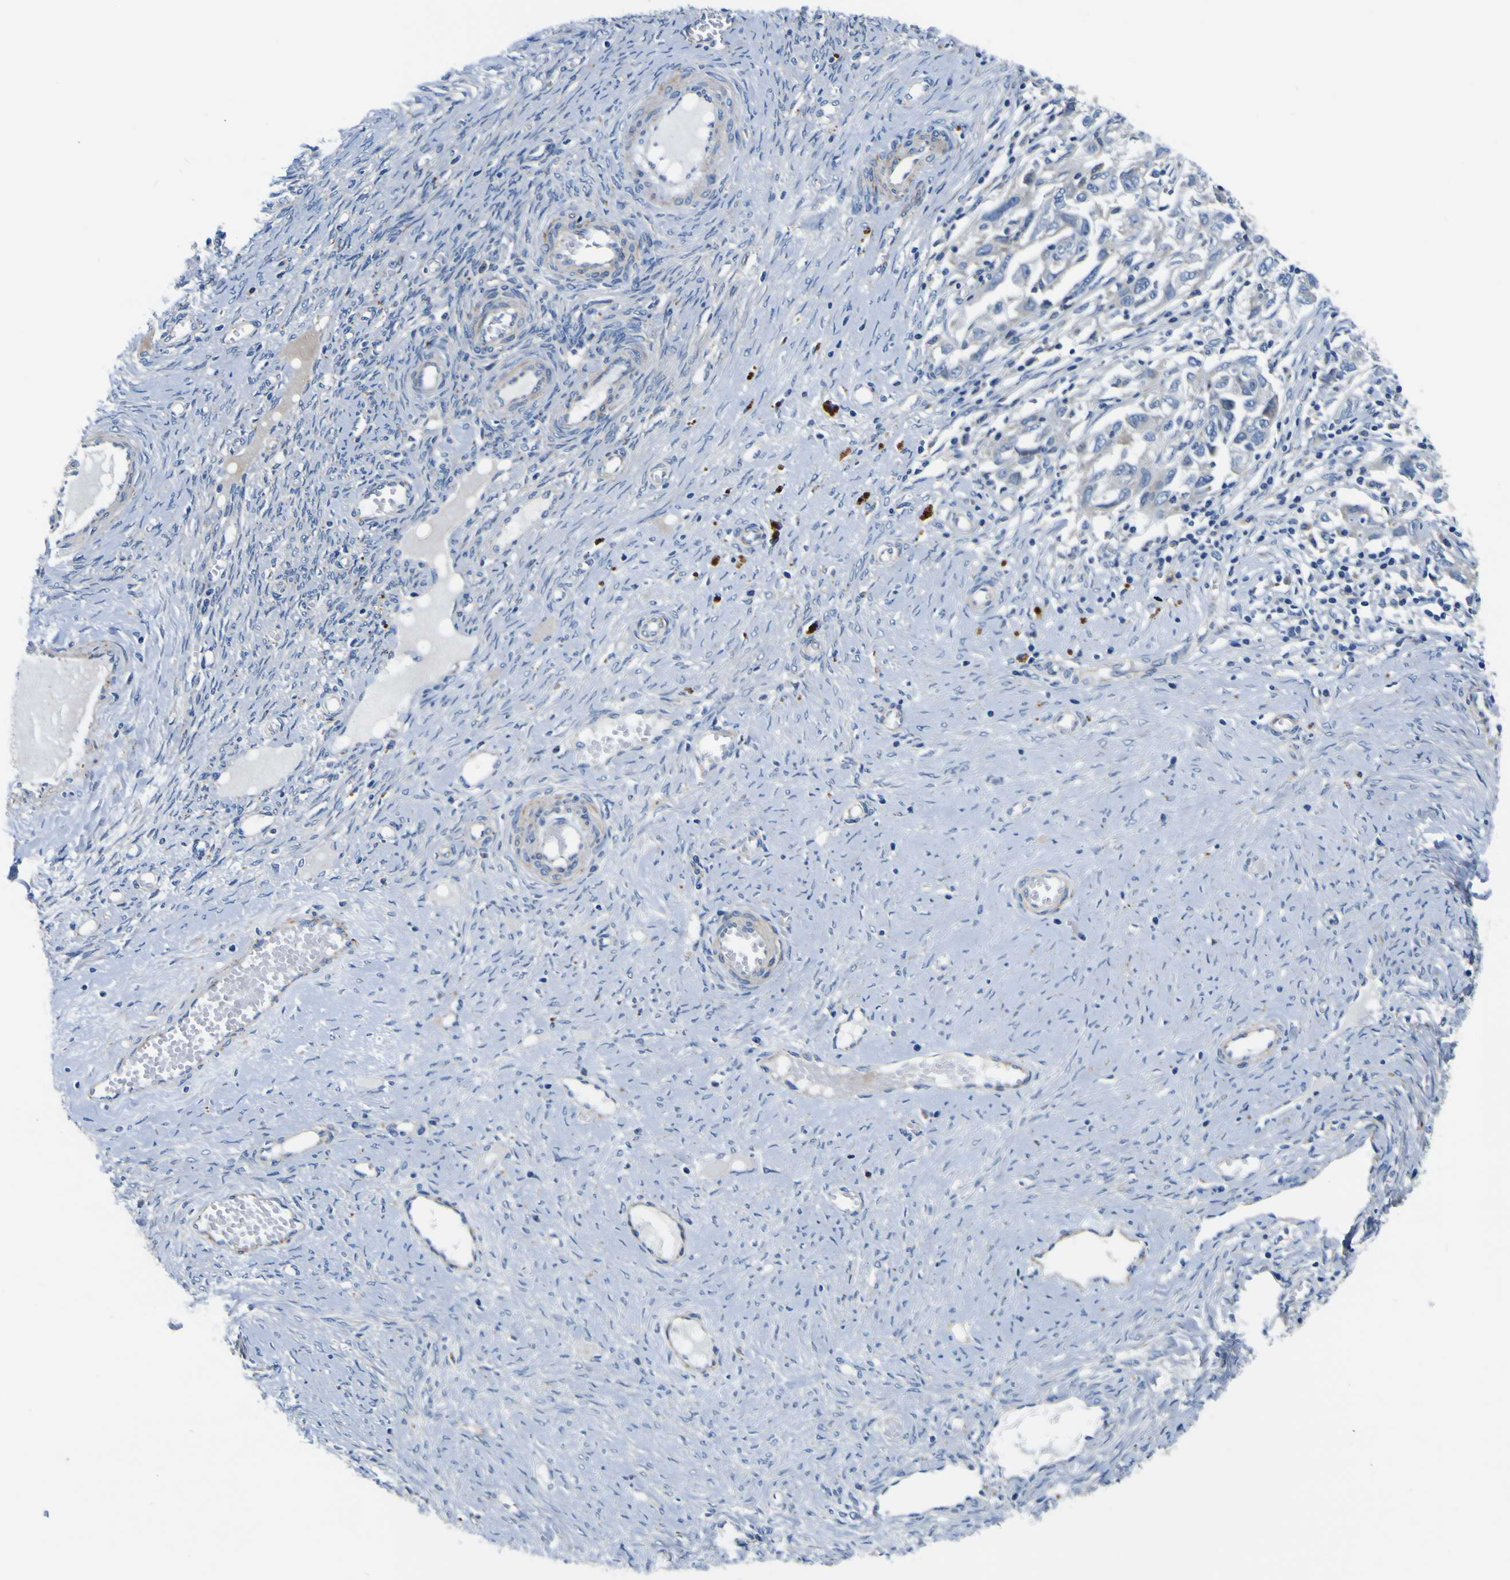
{"staining": {"intensity": "negative", "quantity": "none", "location": "none"}, "tissue": "ovarian cancer", "cell_type": "Tumor cells", "image_type": "cancer", "snomed": [{"axis": "morphology", "description": "Carcinoma, NOS"}, {"axis": "morphology", "description": "Cystadenocarcinoma, serous, NOS"}, {"axis": "topography", "description": "Ovary"}], "caption": "This is an immunohistochemistry image of ovarian cancer (serous cystadenocarcinoma). There is no staining in tumor cells.", "gene": "AGAP3", "patient": {"sex": "female", "age": 69}}